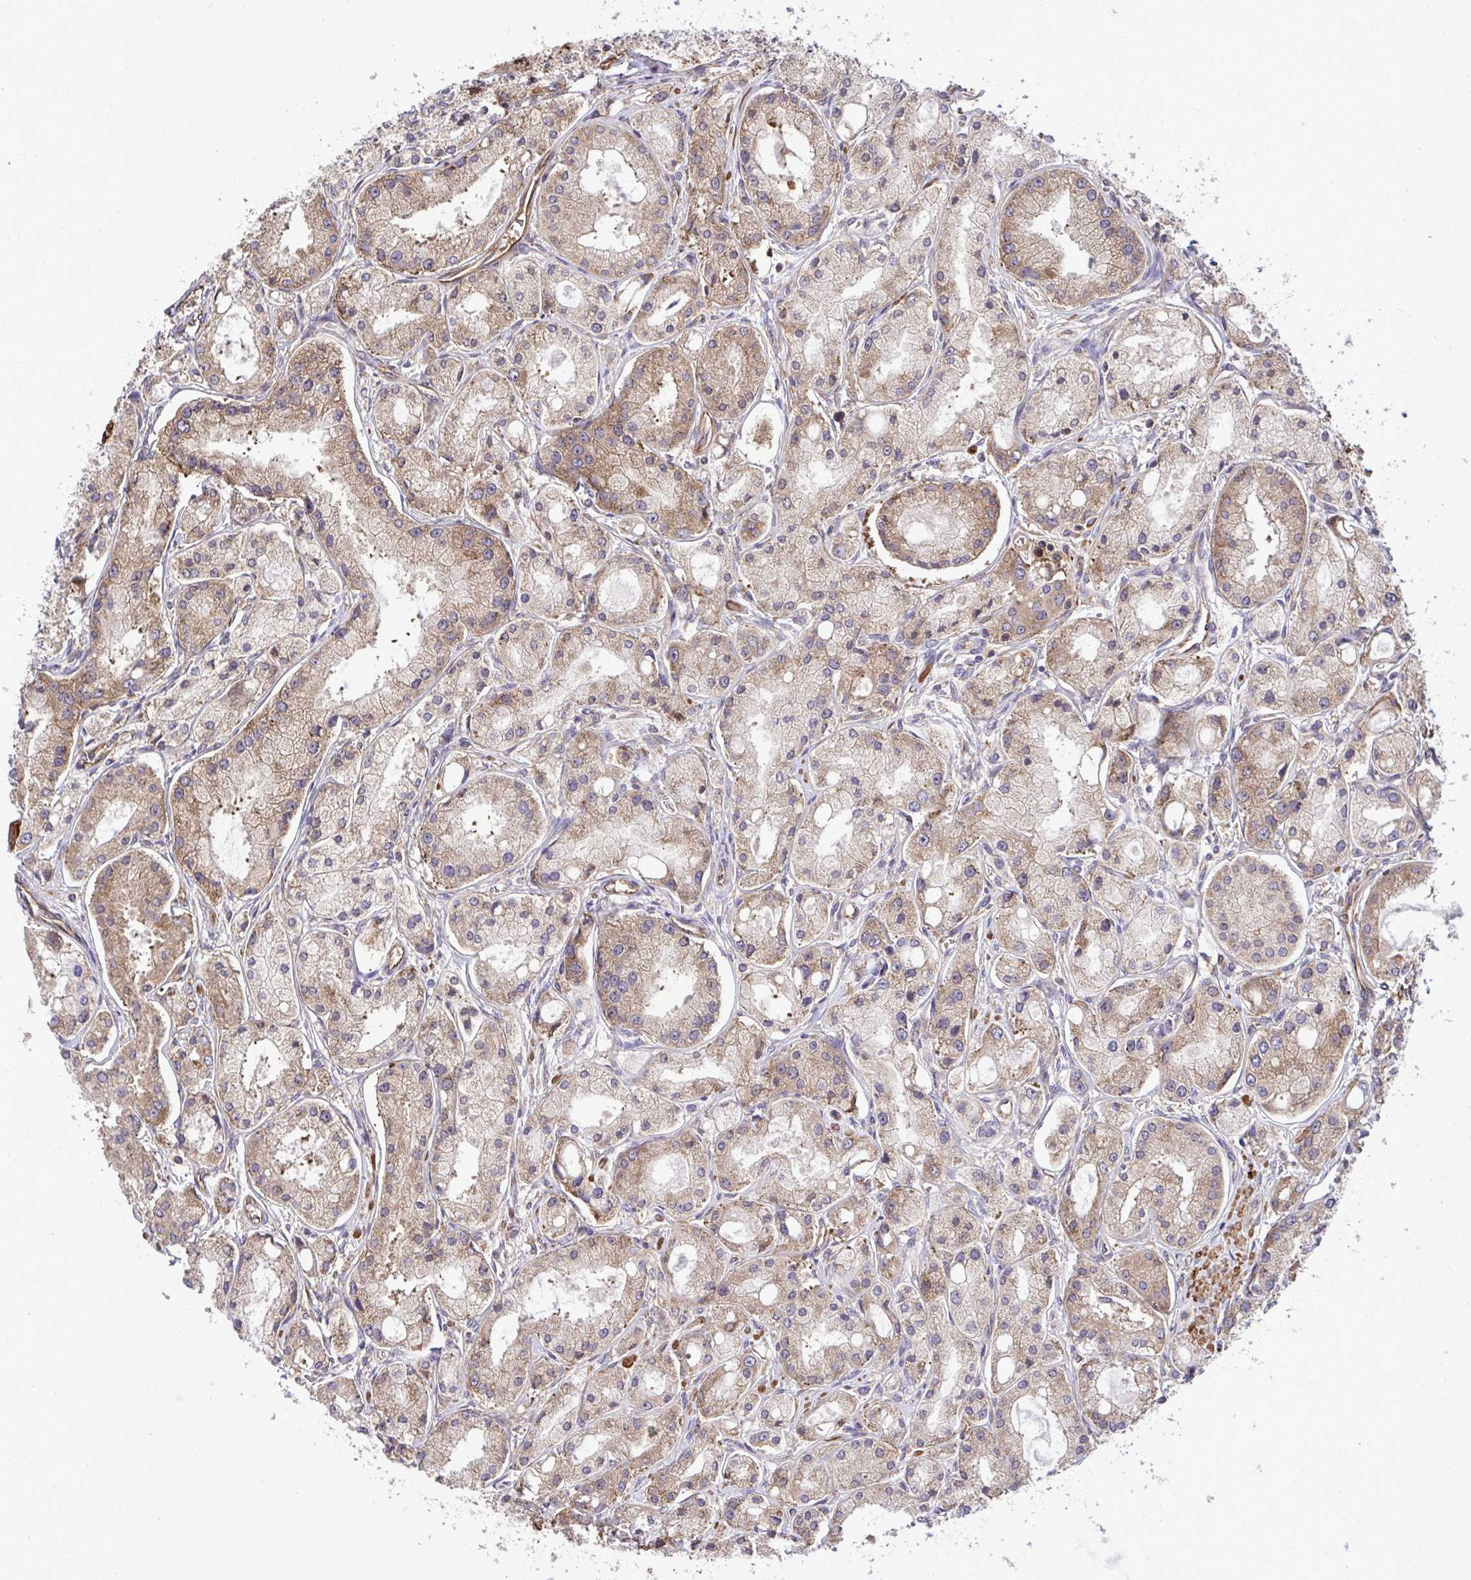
{"staining": {"intensity": "moderate", "quantity": ">75%", "location": "cytoplasmic/membranous"}, "tissue": "prostate cancer", "cell_type": "Tumor cells", "image_type": "cancer", "snomed": [{"axis": "morphology", "description": "Adenocarcinoma, High grade"}, {"axis": "topography", "description": "Prostate"}], "caption": "Immunohistochemical staining of prostate cancer (adenocarcinoma (high-grade)) reveals medium levels of moderate cytoplasmic/membranous expression in approximately >75% of tumor cells.", "gene": "RPS15", "patient": {"sex": "male", "age": 66}}